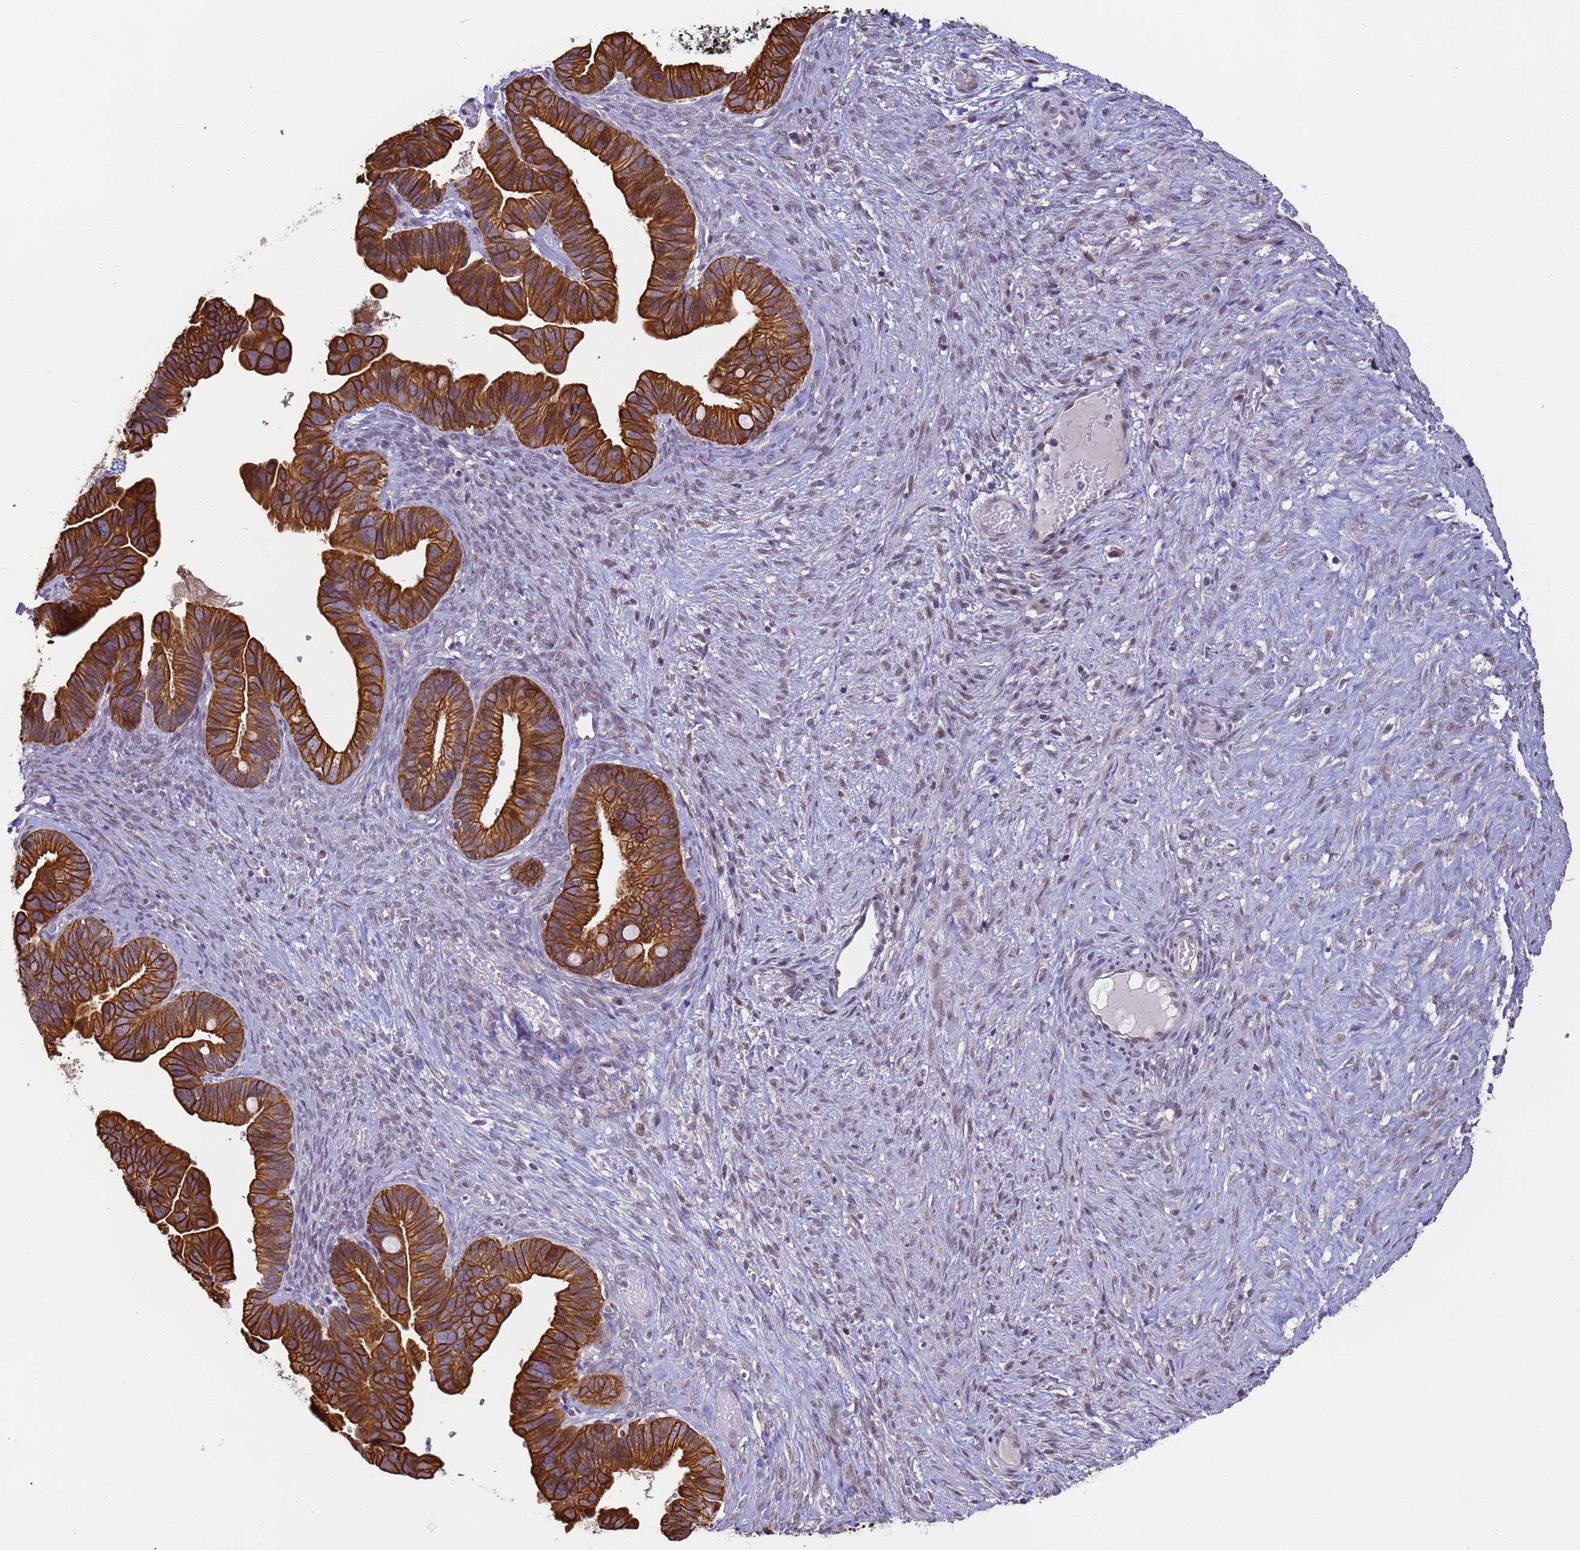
{"staining": {"intensity": "strong", "quantity": ">75%", "location": "cytoplasmic/membranous"}, "tissue": "ovarian cancer", "cell_type": "Tumor cells", "image_type": "cancer", "snomed": [{"axis": "morphology", "description": "Cystadenocarcinoma, serous, NOS"}, {"axis": "topography", "description": "Ovary"}], "caption": "This photomicrograph demonstrates immunohistochemistry (IHC) staining of human ovarian cancer (serous cystadenocarcinoma), with high strong cytoplasmic/membranous staining in approximately >75% of tumor cells.", "gene": "VWA3A", "patient": {"sex": "female", "age": 56}}